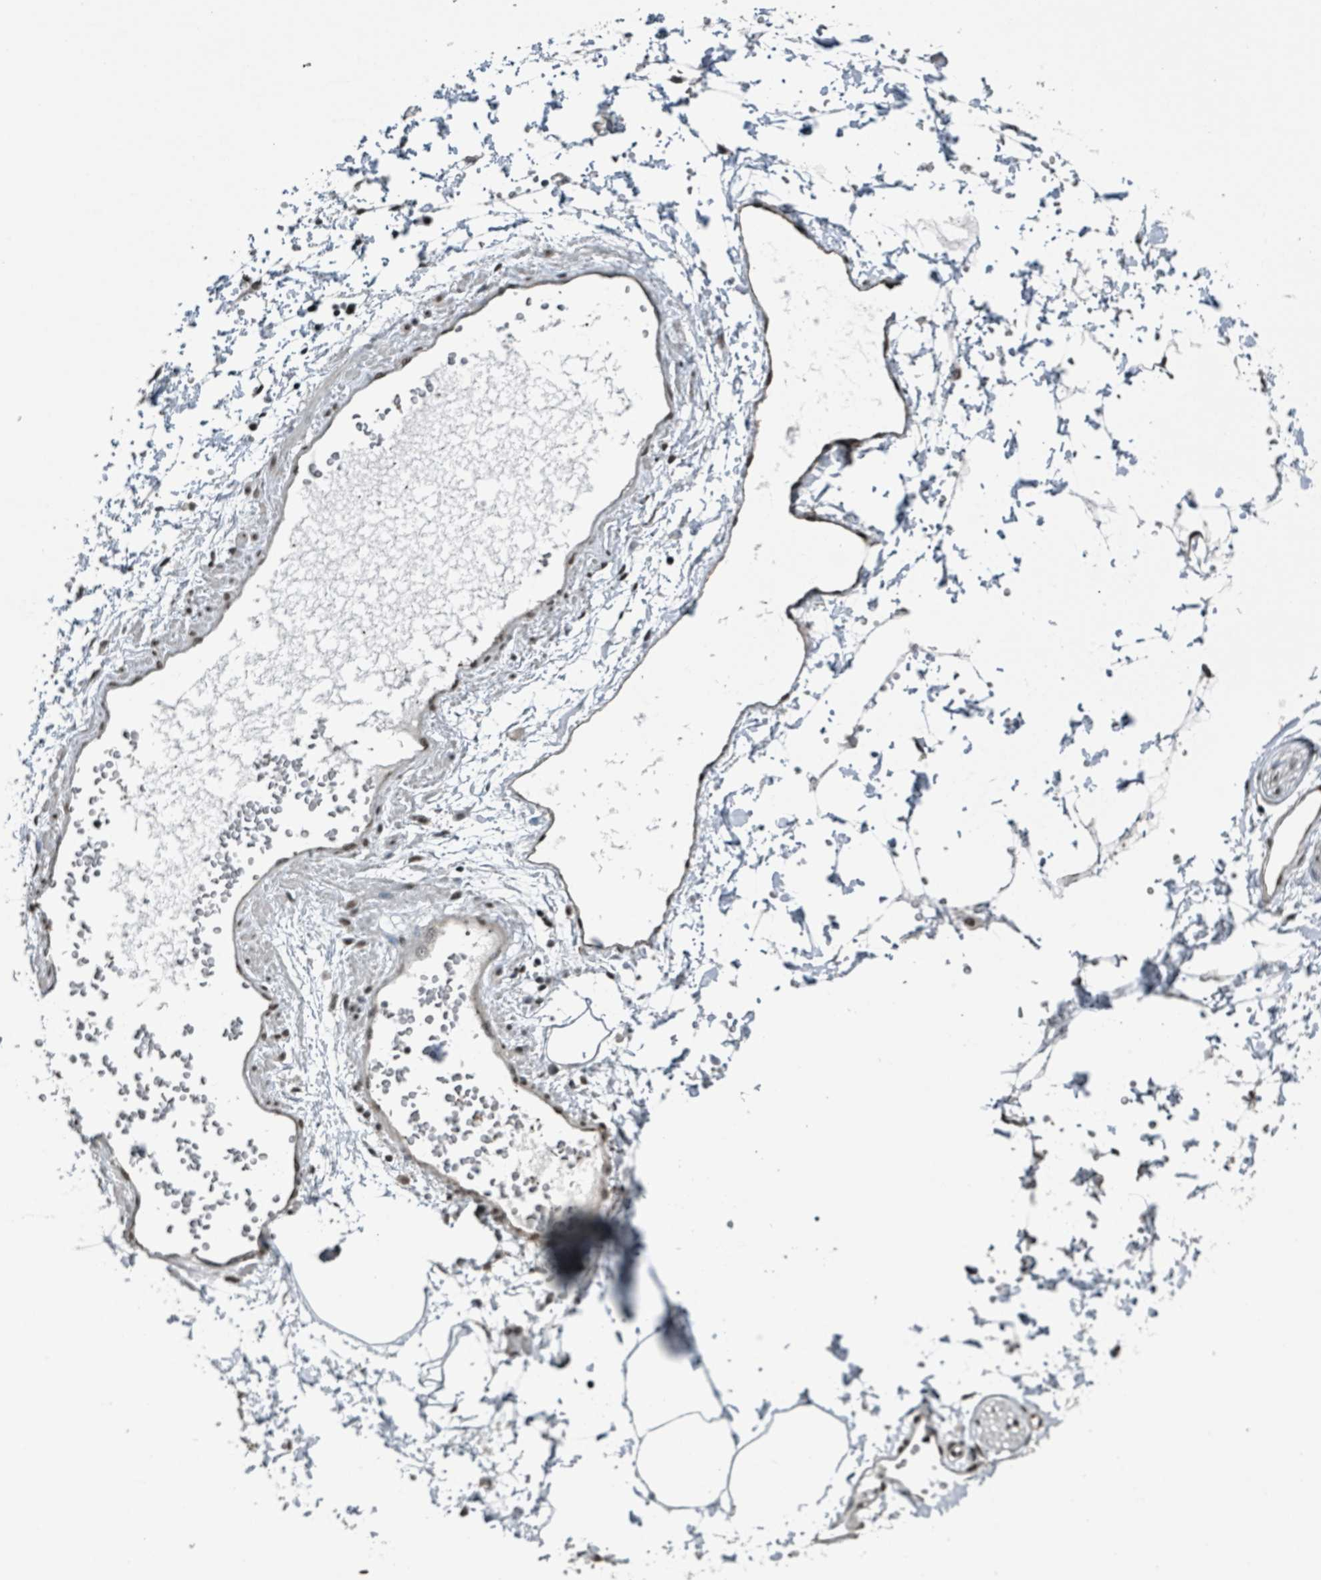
{"staining": {"intensity": "weak", "quantity": ">75%", "location": "nuclear"}, "tissue": "adipose tissue", "cell_type": "Adipocytes", "image_type": "normal", "snomed": [{"axis": "morphology", "description": "Normal tissue, NOS"}, {"axis": "topography", "description": "Prostate"}, {"axis": "topography", "description": "Peripheral nerve tissue"}], "caption": "Immunohistochemistry (IHC) (DAB) staining of normal human adipose tissue exhibits weak nuclear protein expression in approximately >75% of adipocytes.", "gene": "PHIP", "patient": {"sex": "male", "age": 55}}